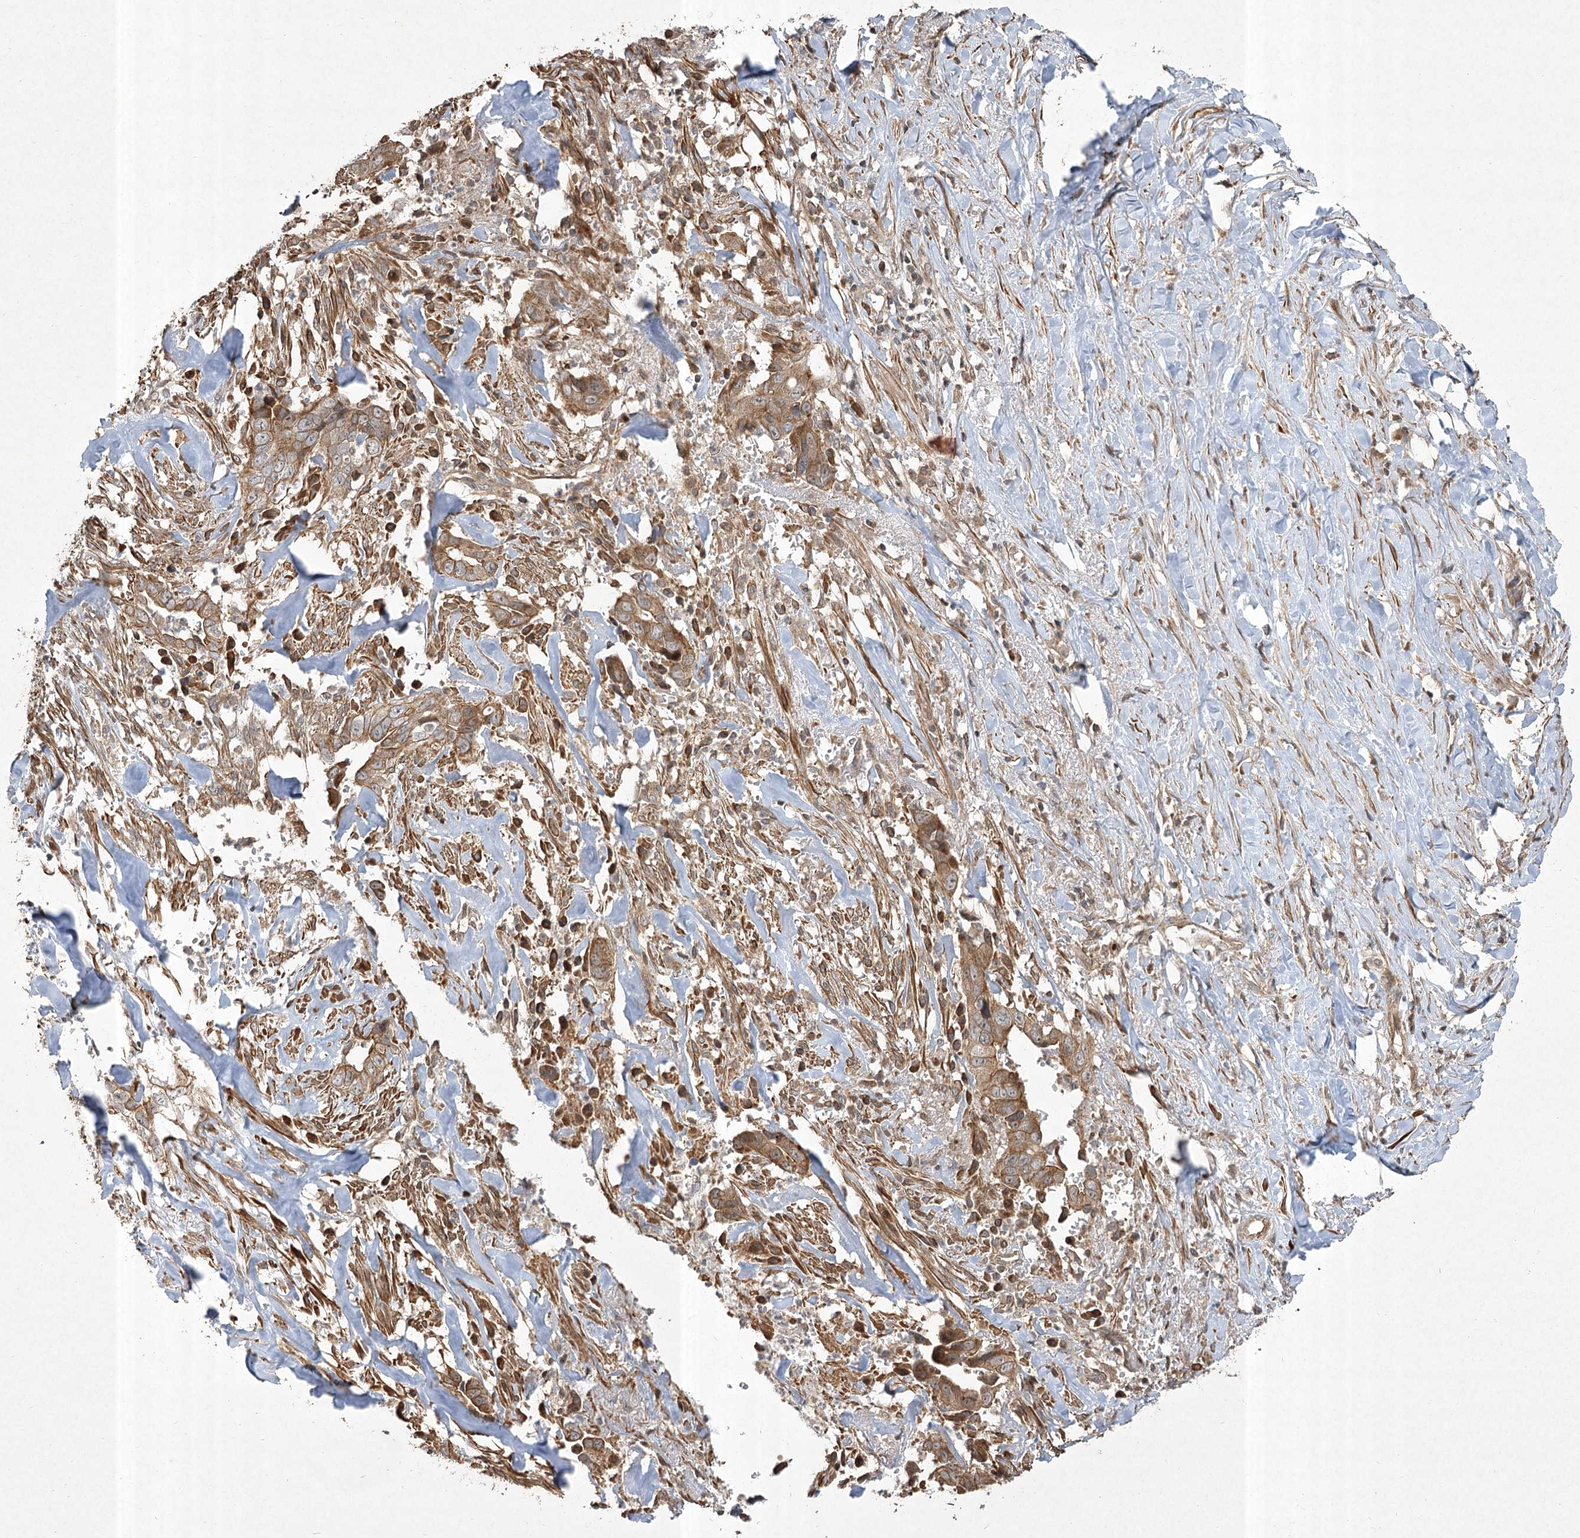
{"staining": {"intensity": "moderate", "quantity": ">75%", "location": "cytoplasmic/membranous"}, "tissue": "liver cancer", "cell_type": "Tumor cells", "image_type": "cancer", "snomed": [{"axis": "morphology", "description": "Cholangiocarcinoma"}, {"axis": "topography", "description": "Liver"}], "caption": "Immunohistochemical staining of human liver cholangiocarcinoma exhibits medium levels of moderate cytoplasmic/membranous protein staining in about >75% of tumor cells.", "gene": "CPLANE1", "patient": {"sex": "female", "age": 79}}